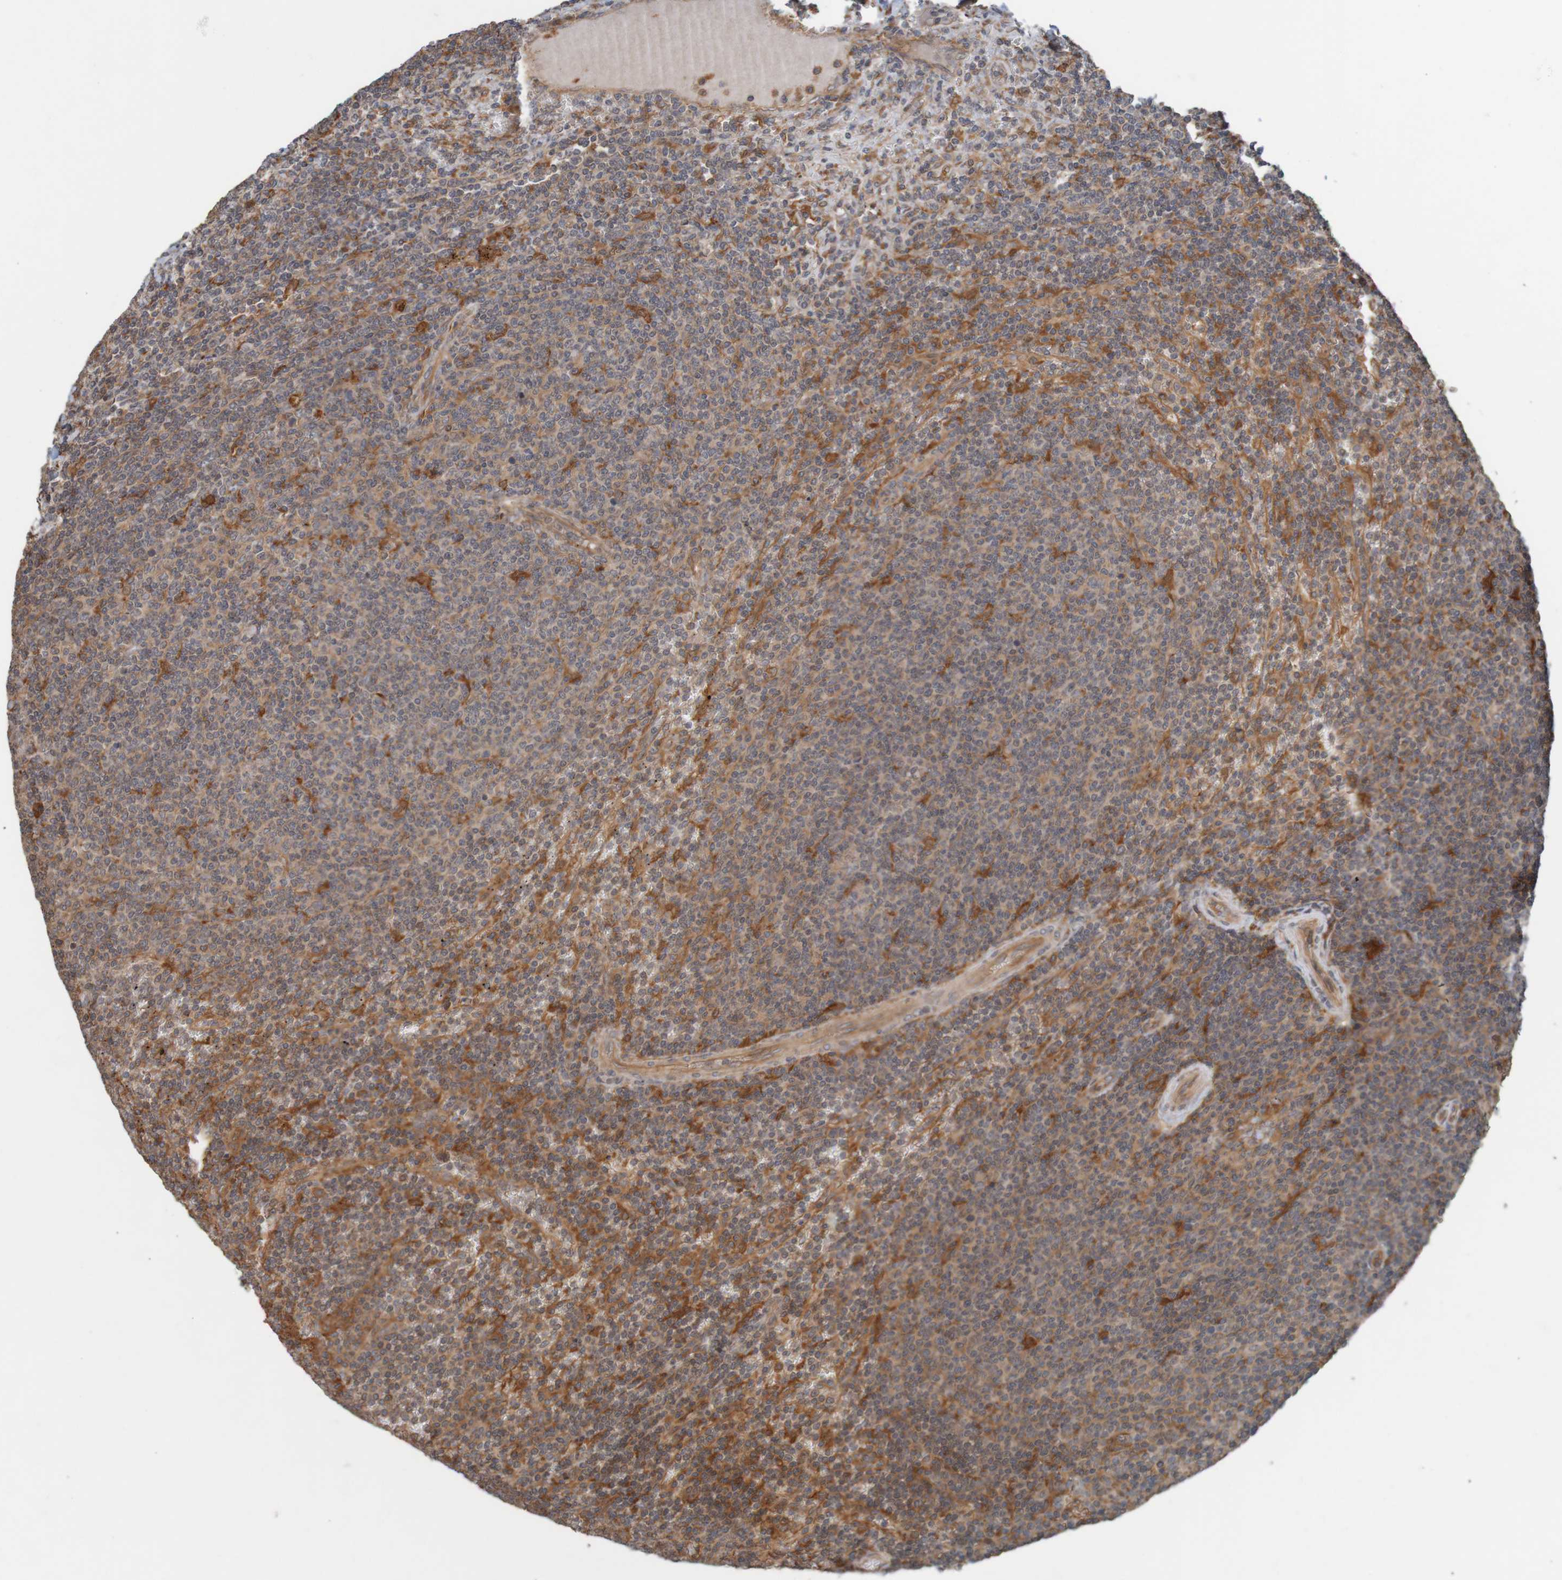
{"staining": {"intensity": "weak", "quantity": "25%-75%", "location": "cytoplasmic/membranous"}, "tissue": "lymphoma", "cell_type": "Tumor cells", "image_type": "cancer", "snomed": [{"axis": "morphology", "description": "Malignant lymphoma, non-Hodgkin's type, Low grade"}, {"axis": "topography", "description": "Spleen"}], "caption": "An immunohistochemistry histopathology image of neoplastic tissue is shown. Protein staining in brown highlights weak cytoplasmic/membranous positivity in malignant lymphoma, non-Hodgkin's type (low-grade) within tumor cells. (IHC, brightfield microscopy, high magnification).", "gene": "ARHGEF11", "patient": {"sex": "female", "age": 50}}